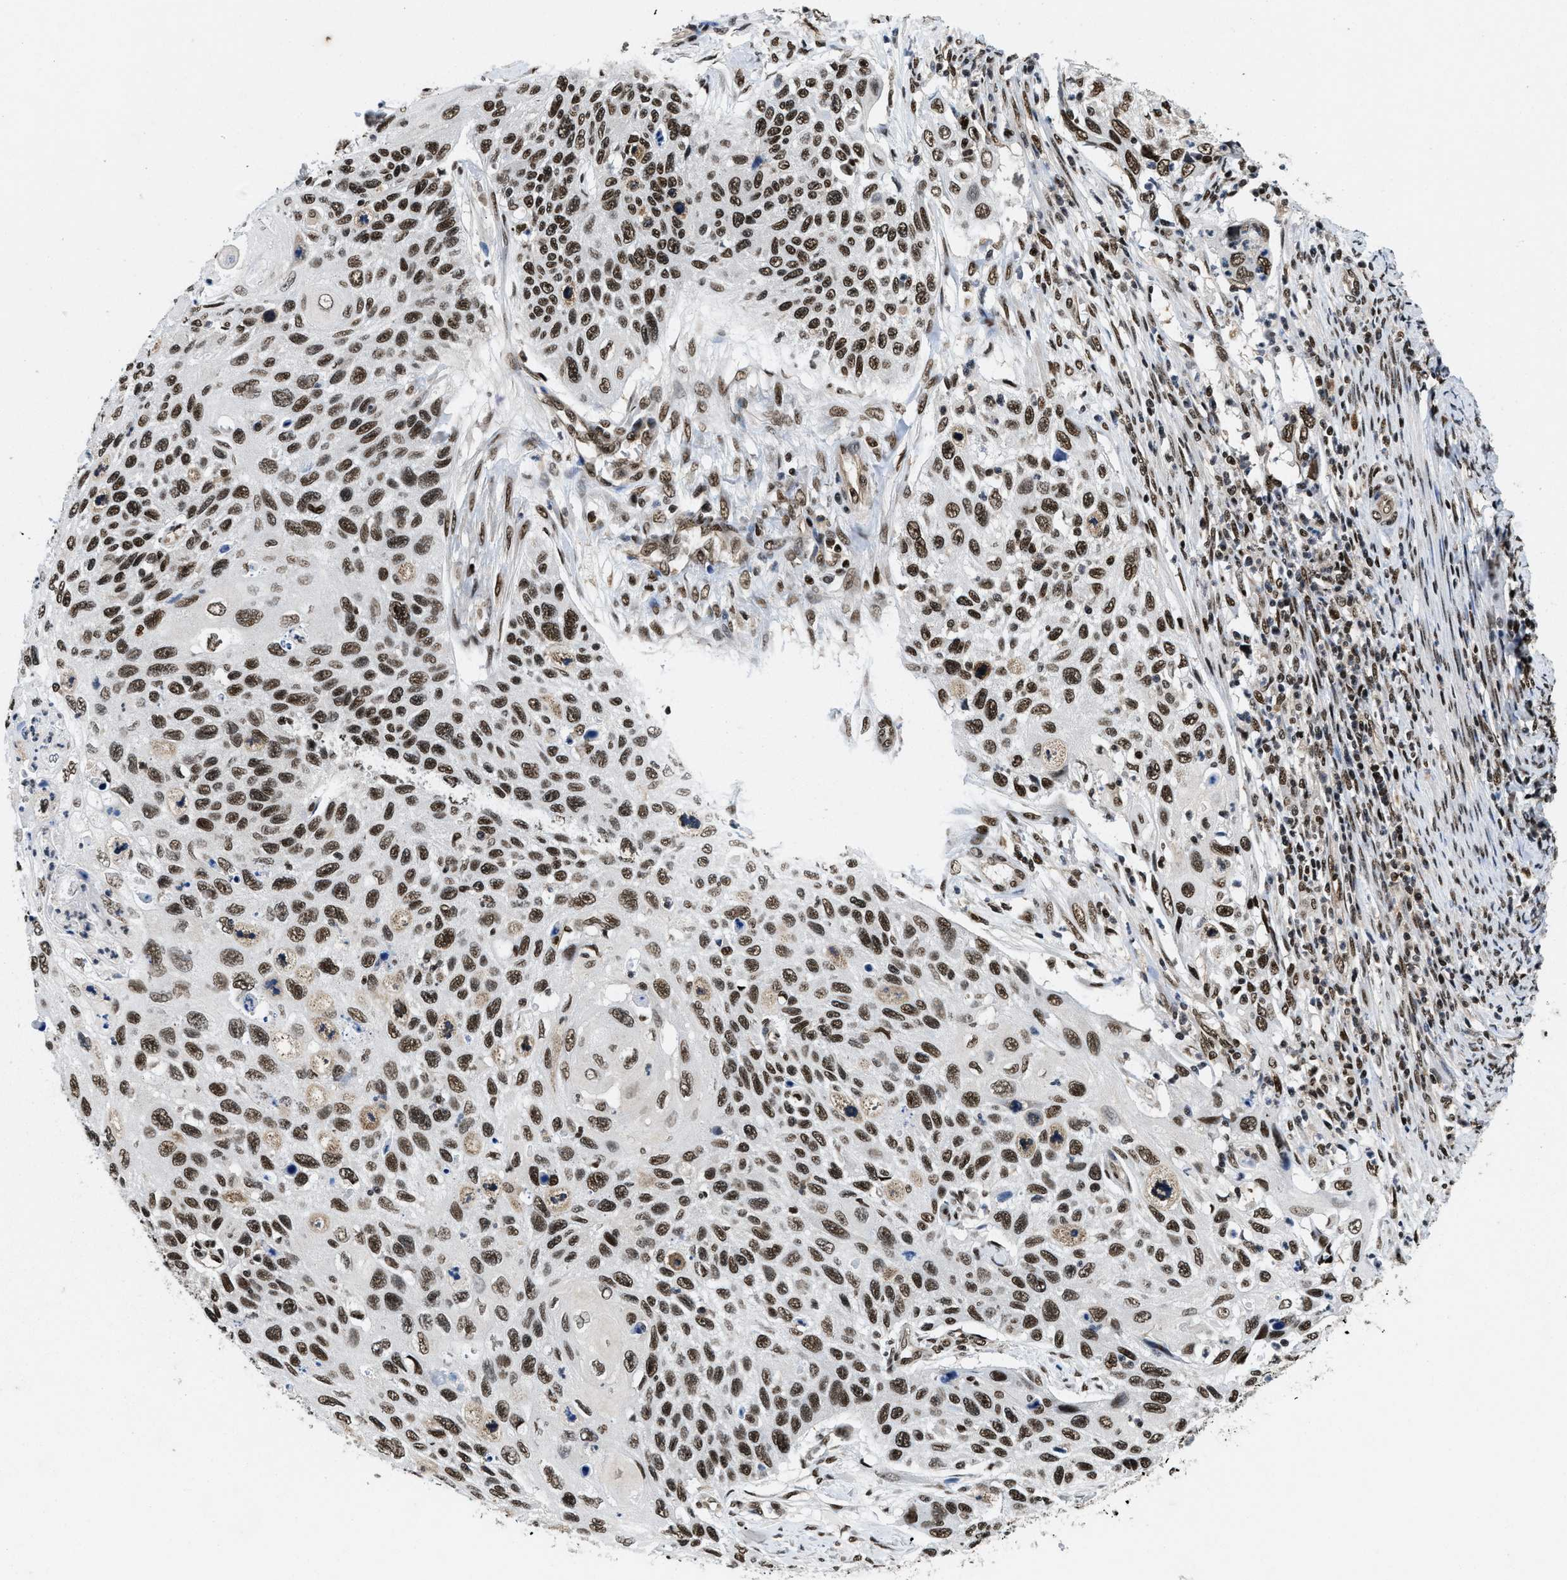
{"staining": {"intensity": "strong", "quantity": ">75%", "location": "nuclear"}, "tissue": "cervical cancer", "cell_type": "Tumor cells", "image_type": "cancer", "snomed": [{"axis": "morphology", "description": "Squamous cell carcinoma, NOS"}, {"axis": "topography", "description": "Cervix"}], "caption": "There is high levels of strong nuclear positivity in tumor cells of squamous cell carcinoma (cervical), as demonstrated by immunohistochemical staining (brown color).", "gene": "SAFB", "patient": {"sex": "female", "age": 70}}